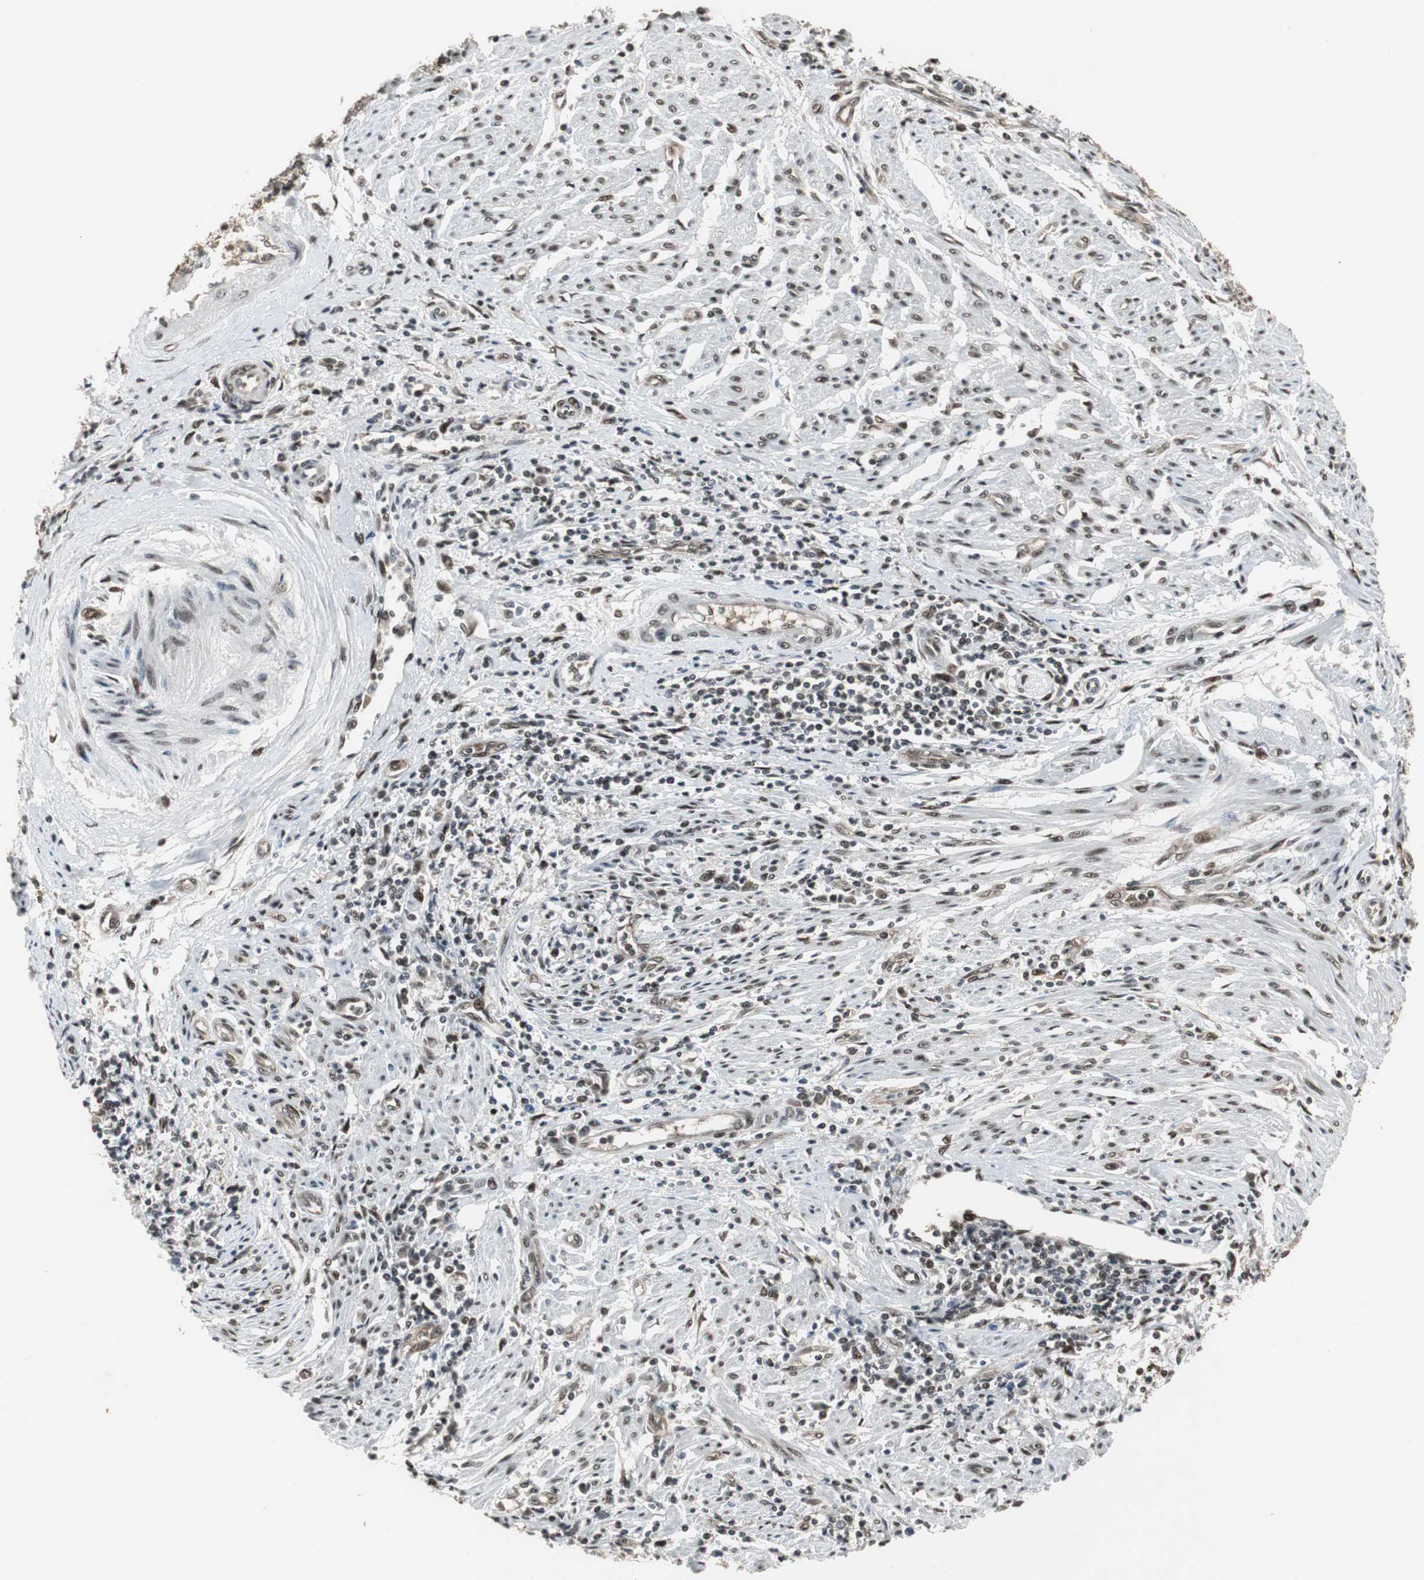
{"staining": {"intensity": "moderate", "quantity": ">75%", "location": "cytoplasmic/membranous,nuclear"}, "tissue": "endometrial cancer", "cell_type": "Tumor cells", "image_type": "cancer", "snomed": [{"axis": "morphology", "description": "Adenocarcinoma, NOS"}, {"axis": "topography", "description": "Uterus"}, {"axis": "topography", "description": "Endometrium"}], "caption": "Moderate cytoplasmic/membranous and nuclear positivity is identified in about >75% of tumor cells in endometrial adenocarcinoma. The protein of interest is stained brown, and the nuclei are stained in blue (DAB IHC with brightfield microscopy, high magnification).", "gene": "TAF5", "patient": {"sex": "female", "age": 70}}